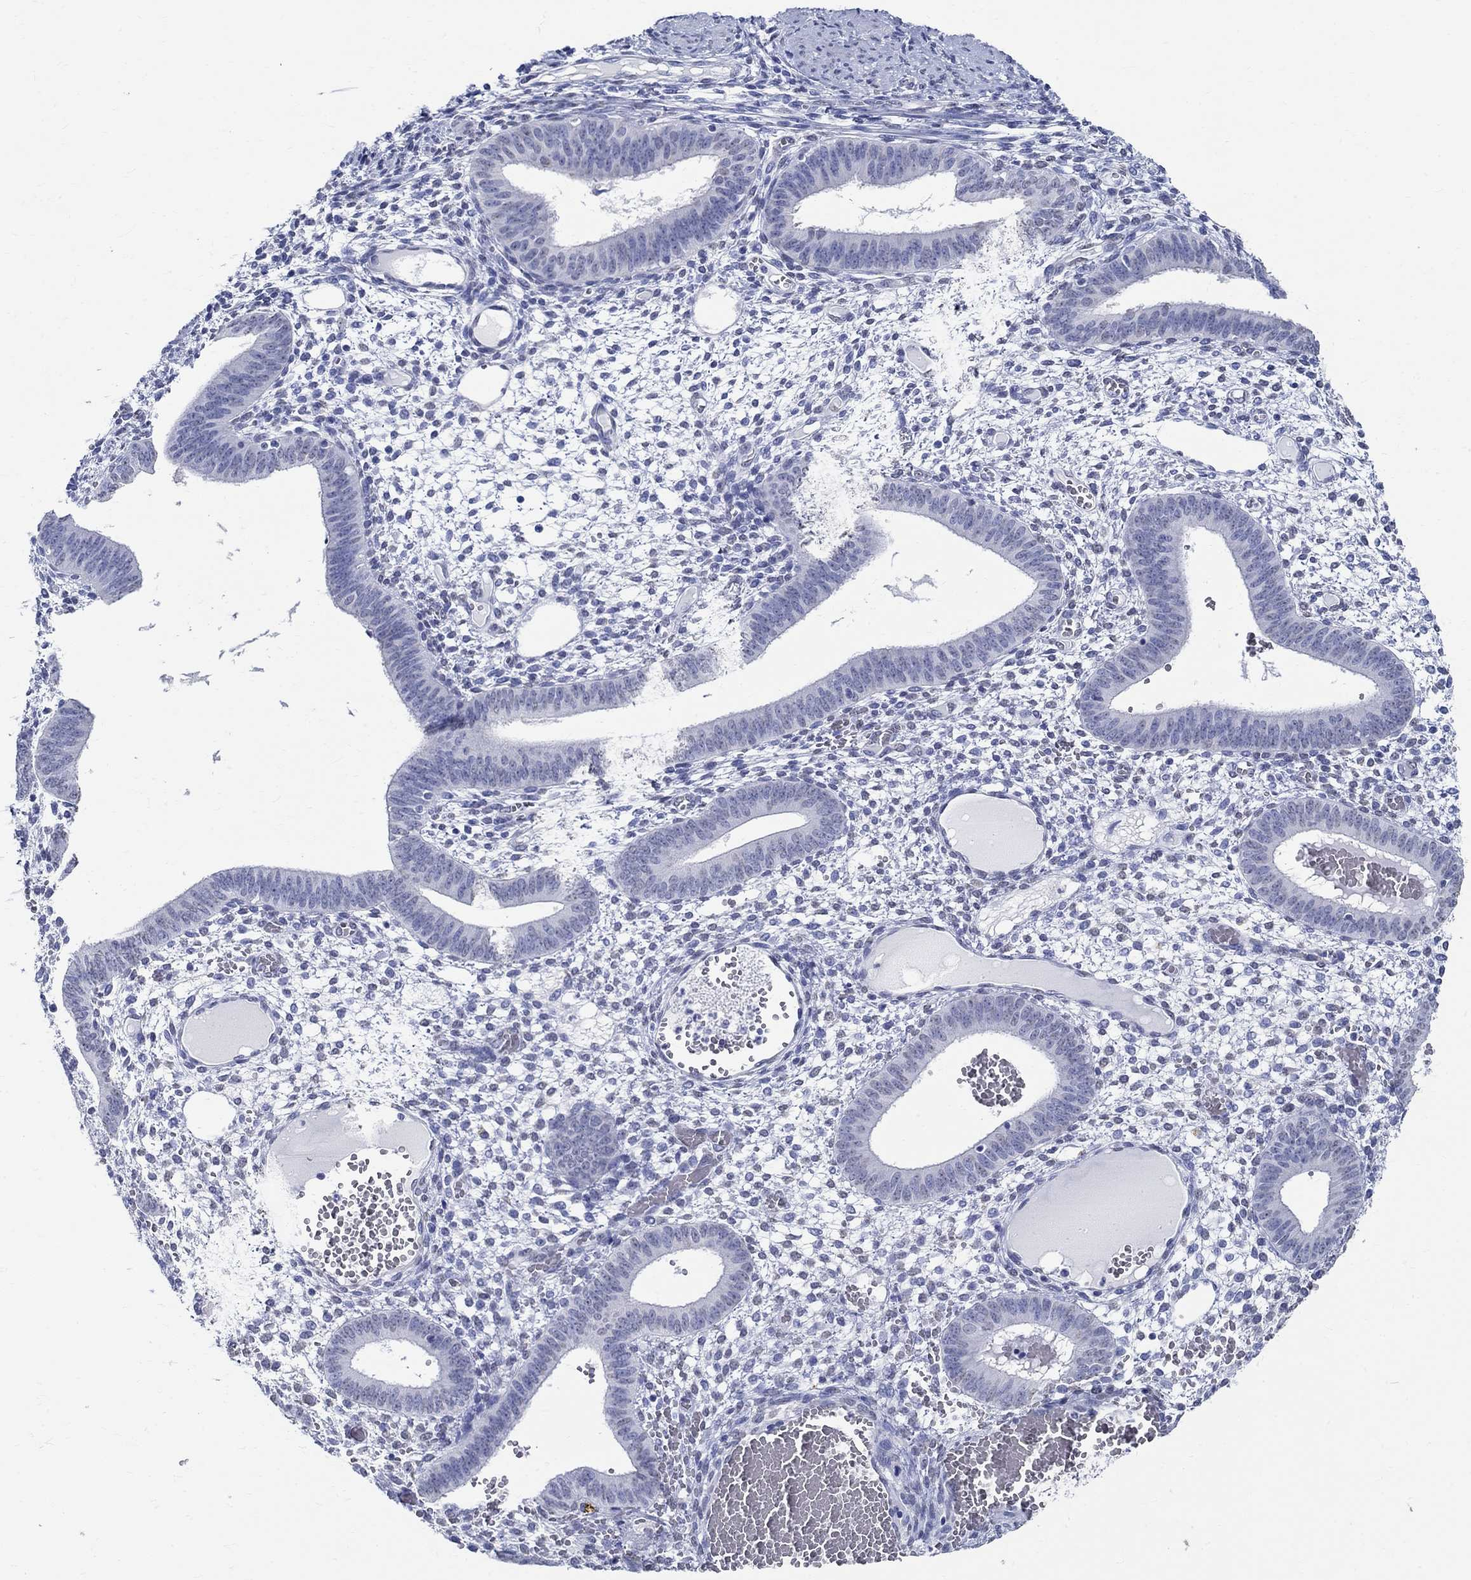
{"staining": {"intensity": "negative", "quantity": "none", "location": "none"}, "tissue": "endometrium", "cell_type": "Cells in endometrial stroma", "image_type": "normal", "snomed": [{"axis": "morphology", "description": "Normal tissue, NOS"}, {"axis": "topography", "description": "Endometrium"}], "caption": "Cells in endometrial stroma show no significant protein staining in normal endometrium. (DAB (3,3'-diaminobenzidine) IHC, high magnification).", "gene": "TSPAN16", "patient": {"sex": "female", "age": 42}}